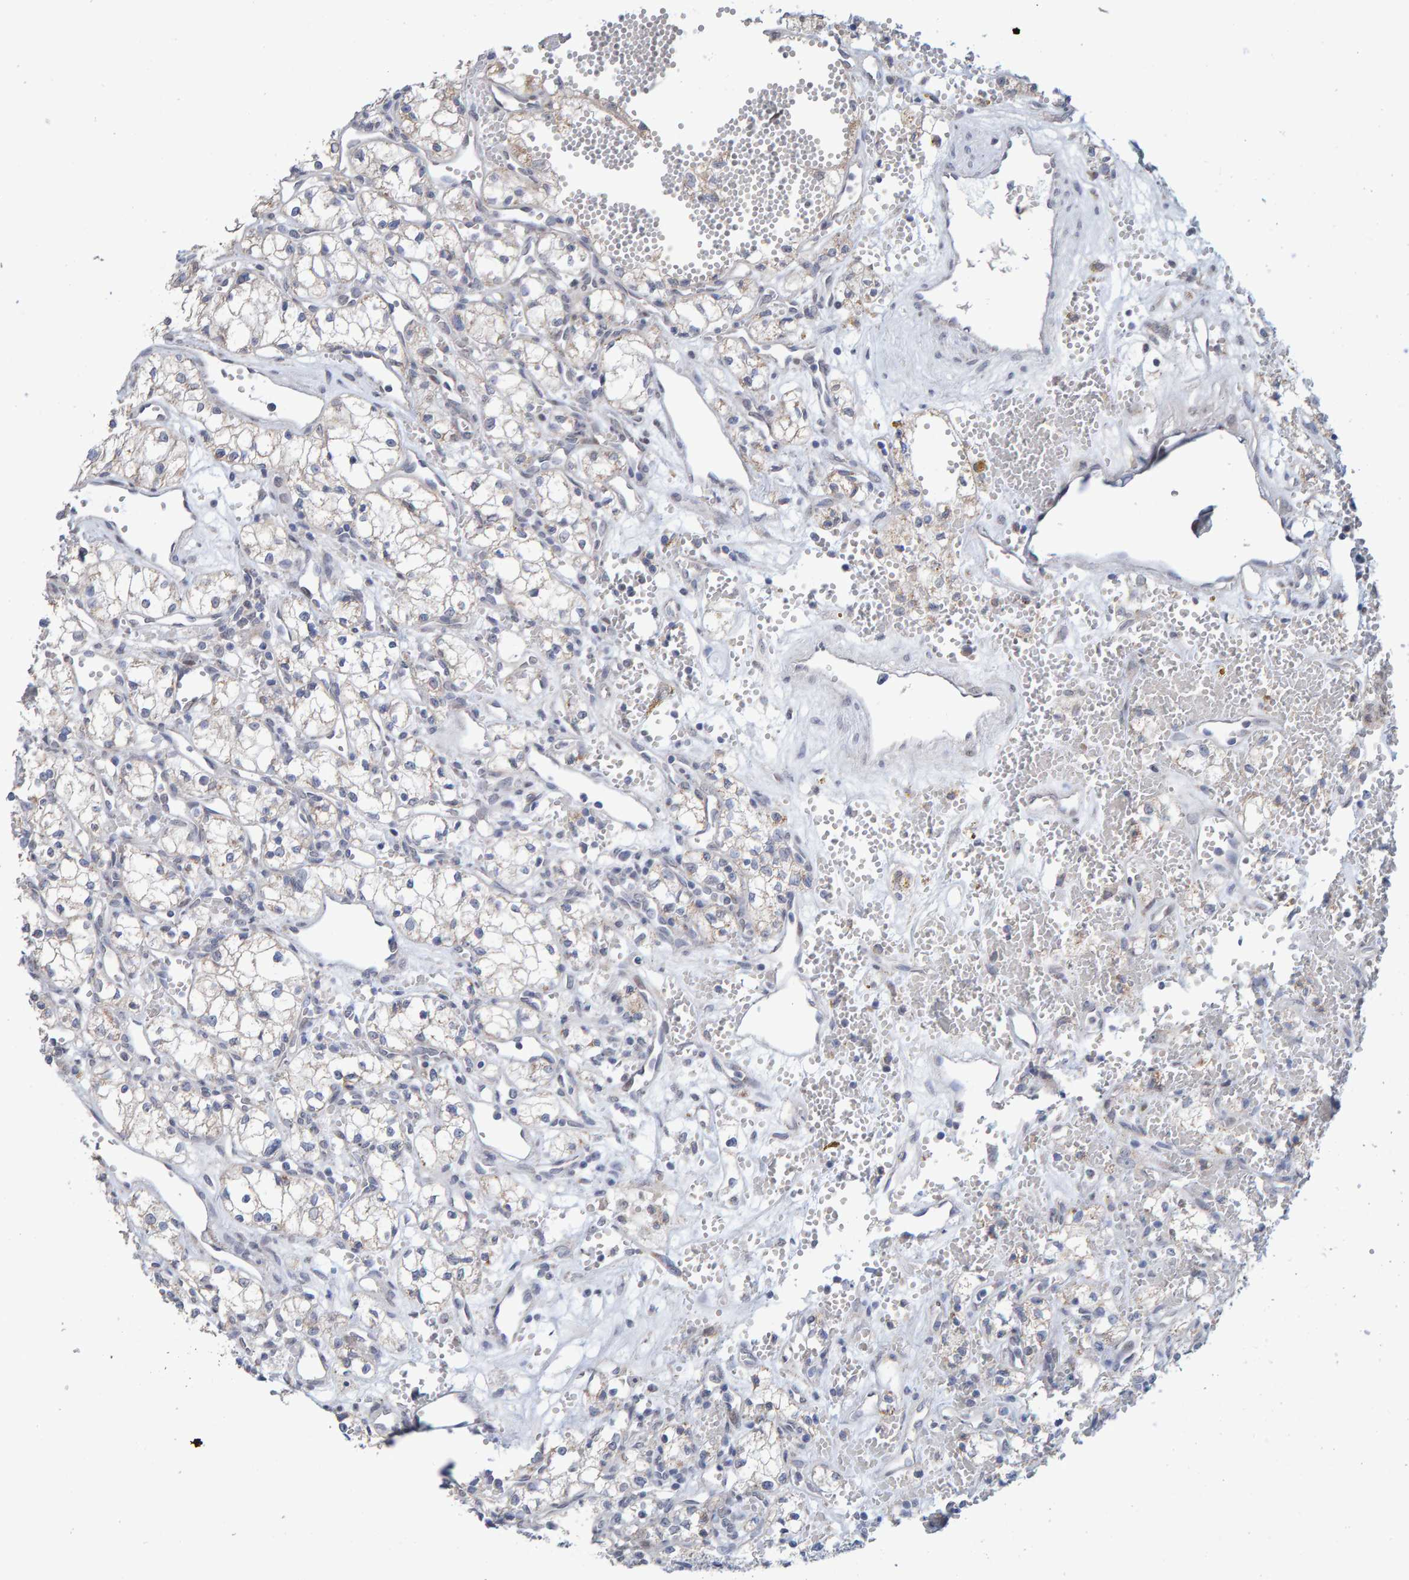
{"staining": {"intensity": "weak", "quantity": "<25%", "location": "cytoplasmic/membranous"}, "tissue": "renal cancer", "cell_type": "Tumor cells", "image_type": "cancer", "snomed": [{"axis": "morphology", "description": "Adenocarcinoma, NOS"}, {"axis": "topography", "description": "Kidney"}], "caption": "IHC photomicrograph of neoplastic tissue: human renal cancer (adenocarcinoma) stained with DAB demonstrates no significant protein positivity in tumor cells.", "gene": "USP43", "patient": {"sex": "male", "age": 59}}